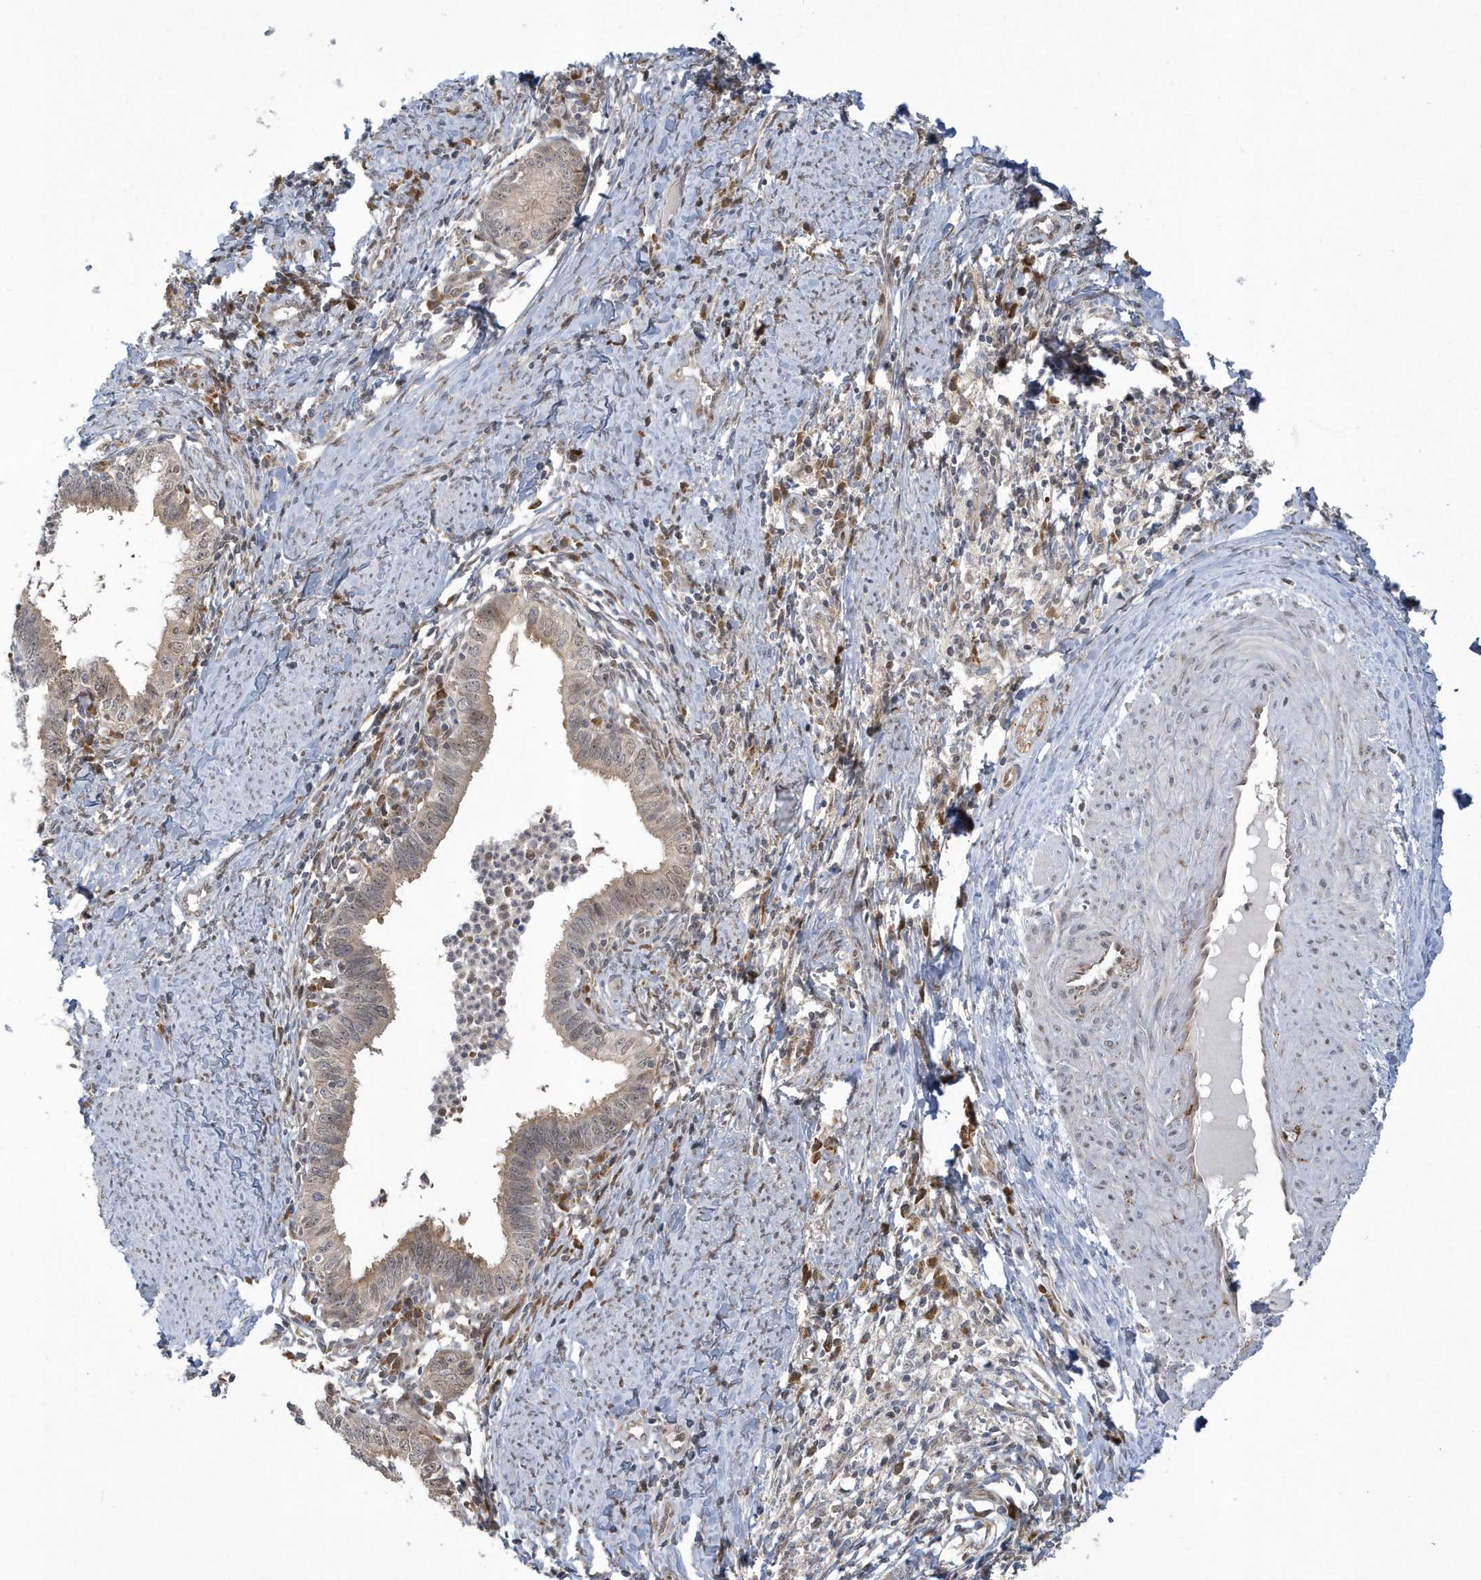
{"staining": {"intensity": "weak", "quantity": ">75%", "location": "cytoplasmic/membranous"}, "tissue": "cervical cancer", "cell_type": "Tumor cells", "image_type": "cancer", "snomed": [{"axis": "morphology", "description": "Adenocarcinoma, NOS"}, {"axis": "topography", "description": "Cervix"}], "caption": "Adenocarcinoma (cervical) stained with DAB immunohistochemistry (IHC) exhibits low levels of weak cytoplasmic/membranous positivity in approximately >75% of tumor cells.", "gene": "ATG4A", "patient": {"sex": "female", "age": 36}}